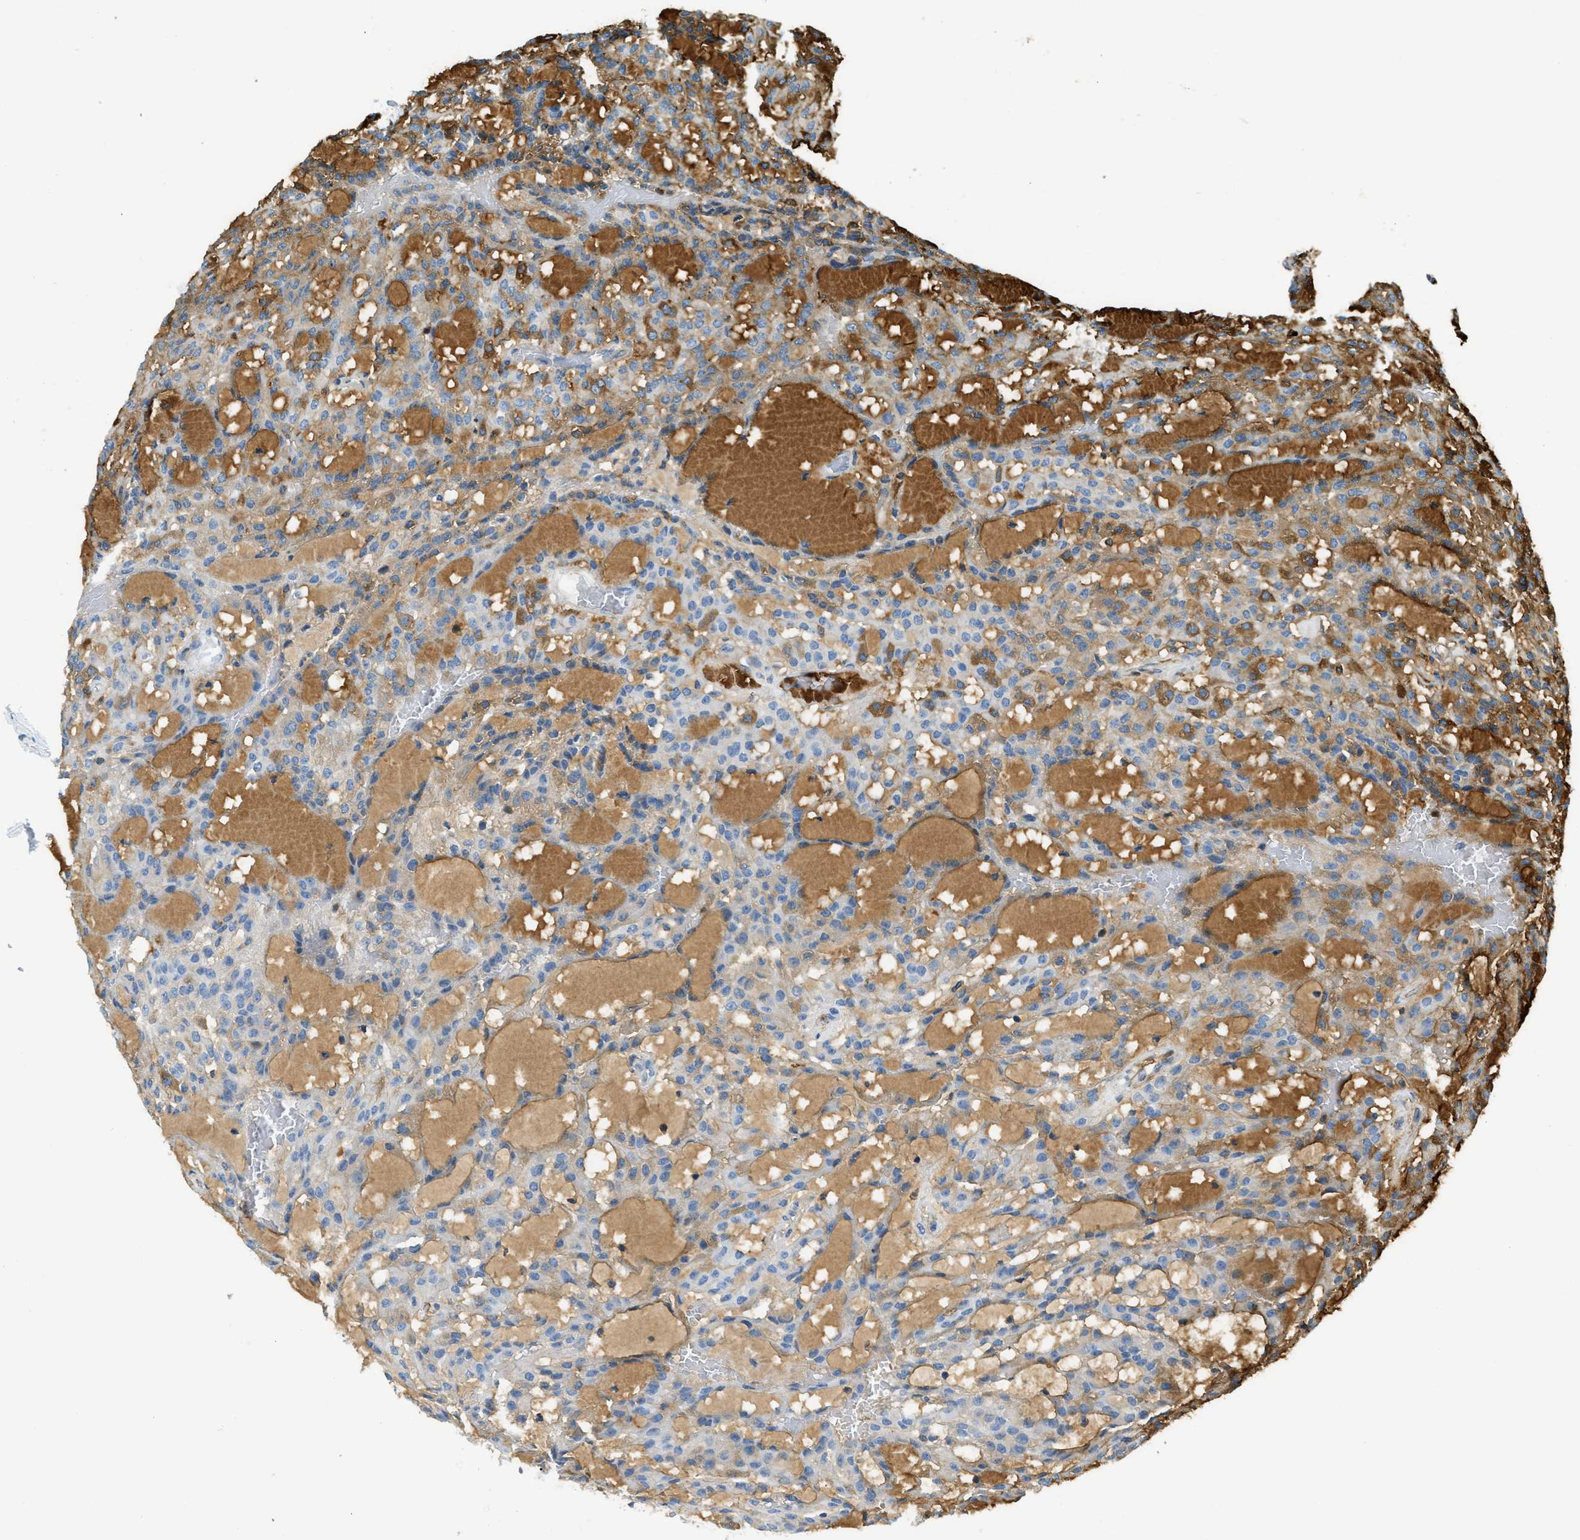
{"staining": {"intensity": "moderate", "quantity": "25%-75%", "location": "cytoplasmic/membranous"}, "tissue": "renal cancer", "cell_type": "Tumor cells", "image_type": "cancer", "snomed": [{"axis": "morphology", "description": "Adenocarcinoma, NOS"}, {"axis": "topography", "description": "Kidney"}], "caption": "Immunohistochemical staining of human renal cancer (adenocarcinoma) exhibits medium levels of moderate cytoplasmic/membranous protein staining in approximately 25%-75% of tumor cells.", "gene": "PRTN3", "patient": {"sex": "male", "age": 63}}